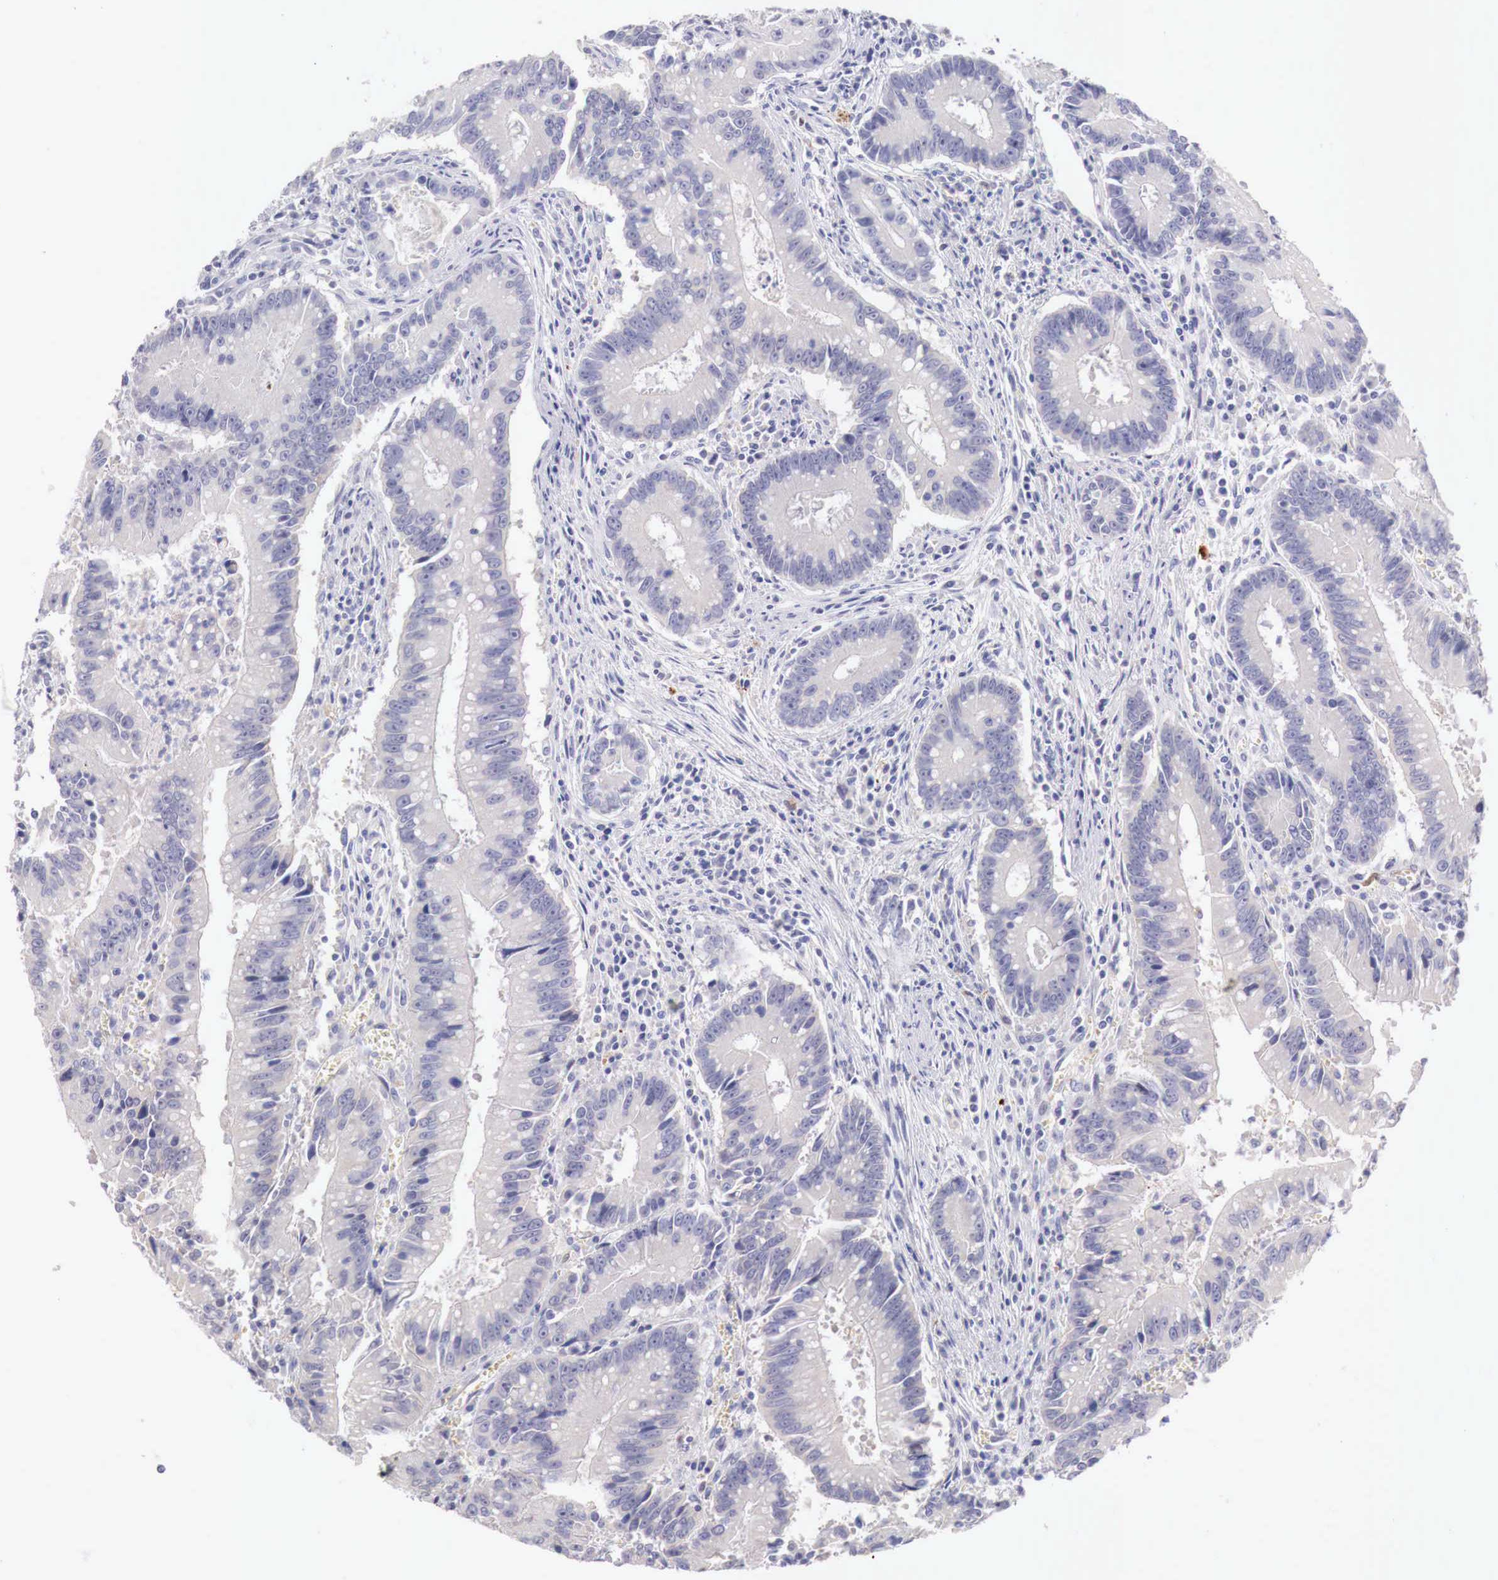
{"staining": {"intensity": "negative", "quantity": "none", "location": "none"}, "tissue": "colorectal cancer", "cell_type": "Tumor cells", "image_type": "cancer", "snomed": [{"axis": "morphology", "description": "Adenocarcinoma, NOS"}, {"axis": "topography", "description": "Rectum"}], "caption": "Immunohistochemistry photomicrograph of colorectal cancer stained for a protein (brown), which exhibits no expression in tumor cells. (DAB immunohistochemistry visualized using brightfield microscopy, high magnification).", "gene": "ITIH6", "patient": {"sex": "female", "age": 81}}